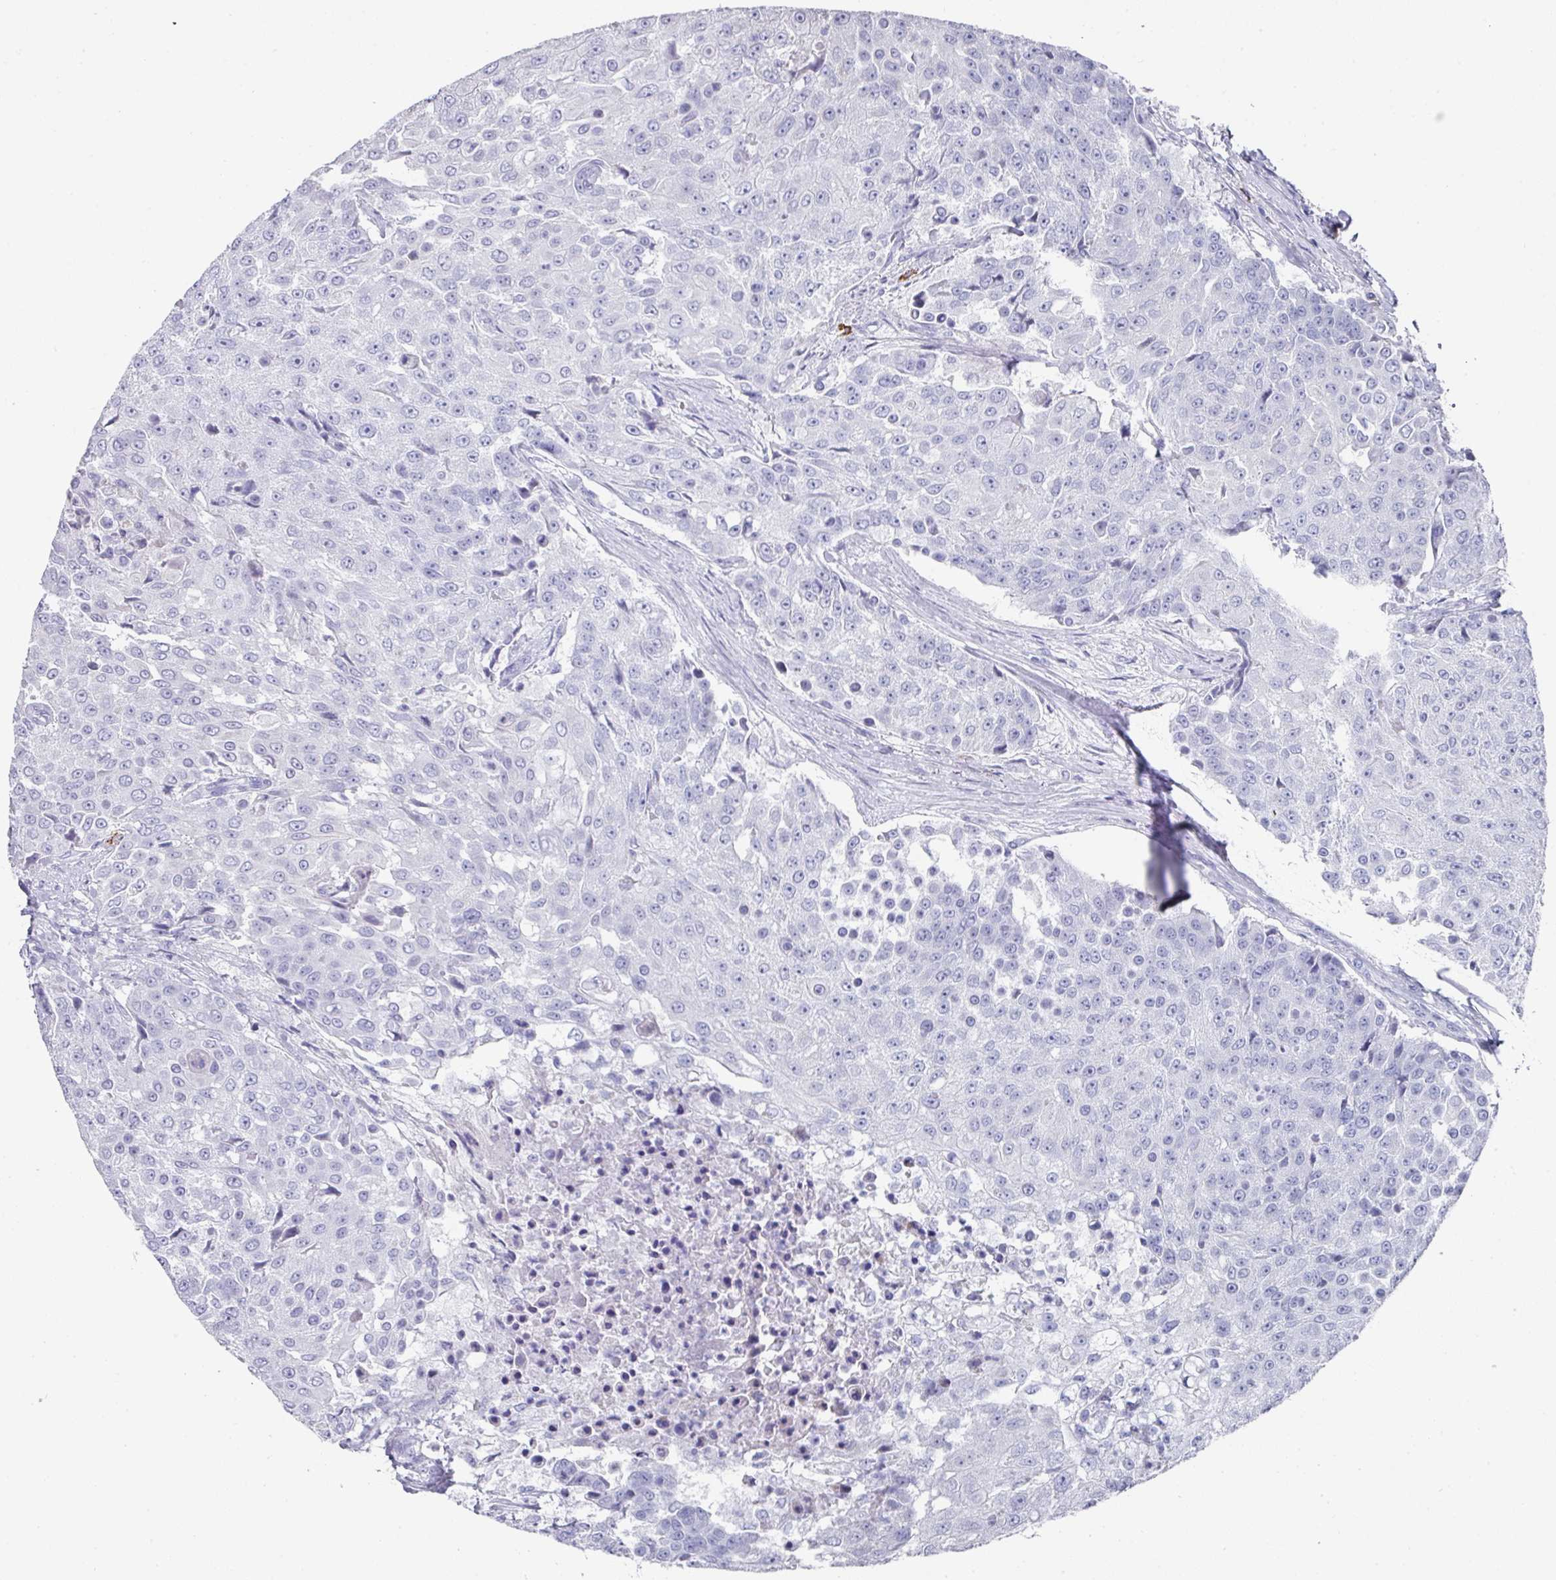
{"staining": {"intensity": "negative", "quantity": "none", "location": "none"}, "tissue": "urothelial cancer", "cell_type": "Tumor cells", "image_type": "cancer", "snomed": [{"axis": "morphology", "description": "Urothelial carcinoma, High grade"}, {"axis": "topography", "description": "Urinary bladder"}], "caption": "Immunohistochemistry (IHC) micrograph of human urothelial carcinoma (high-grade) stained for a protein (brown), which exhibits no expression in tumor cells.", "gene": "SETBP1", "patient": {"sex": "female", "age": 63}}